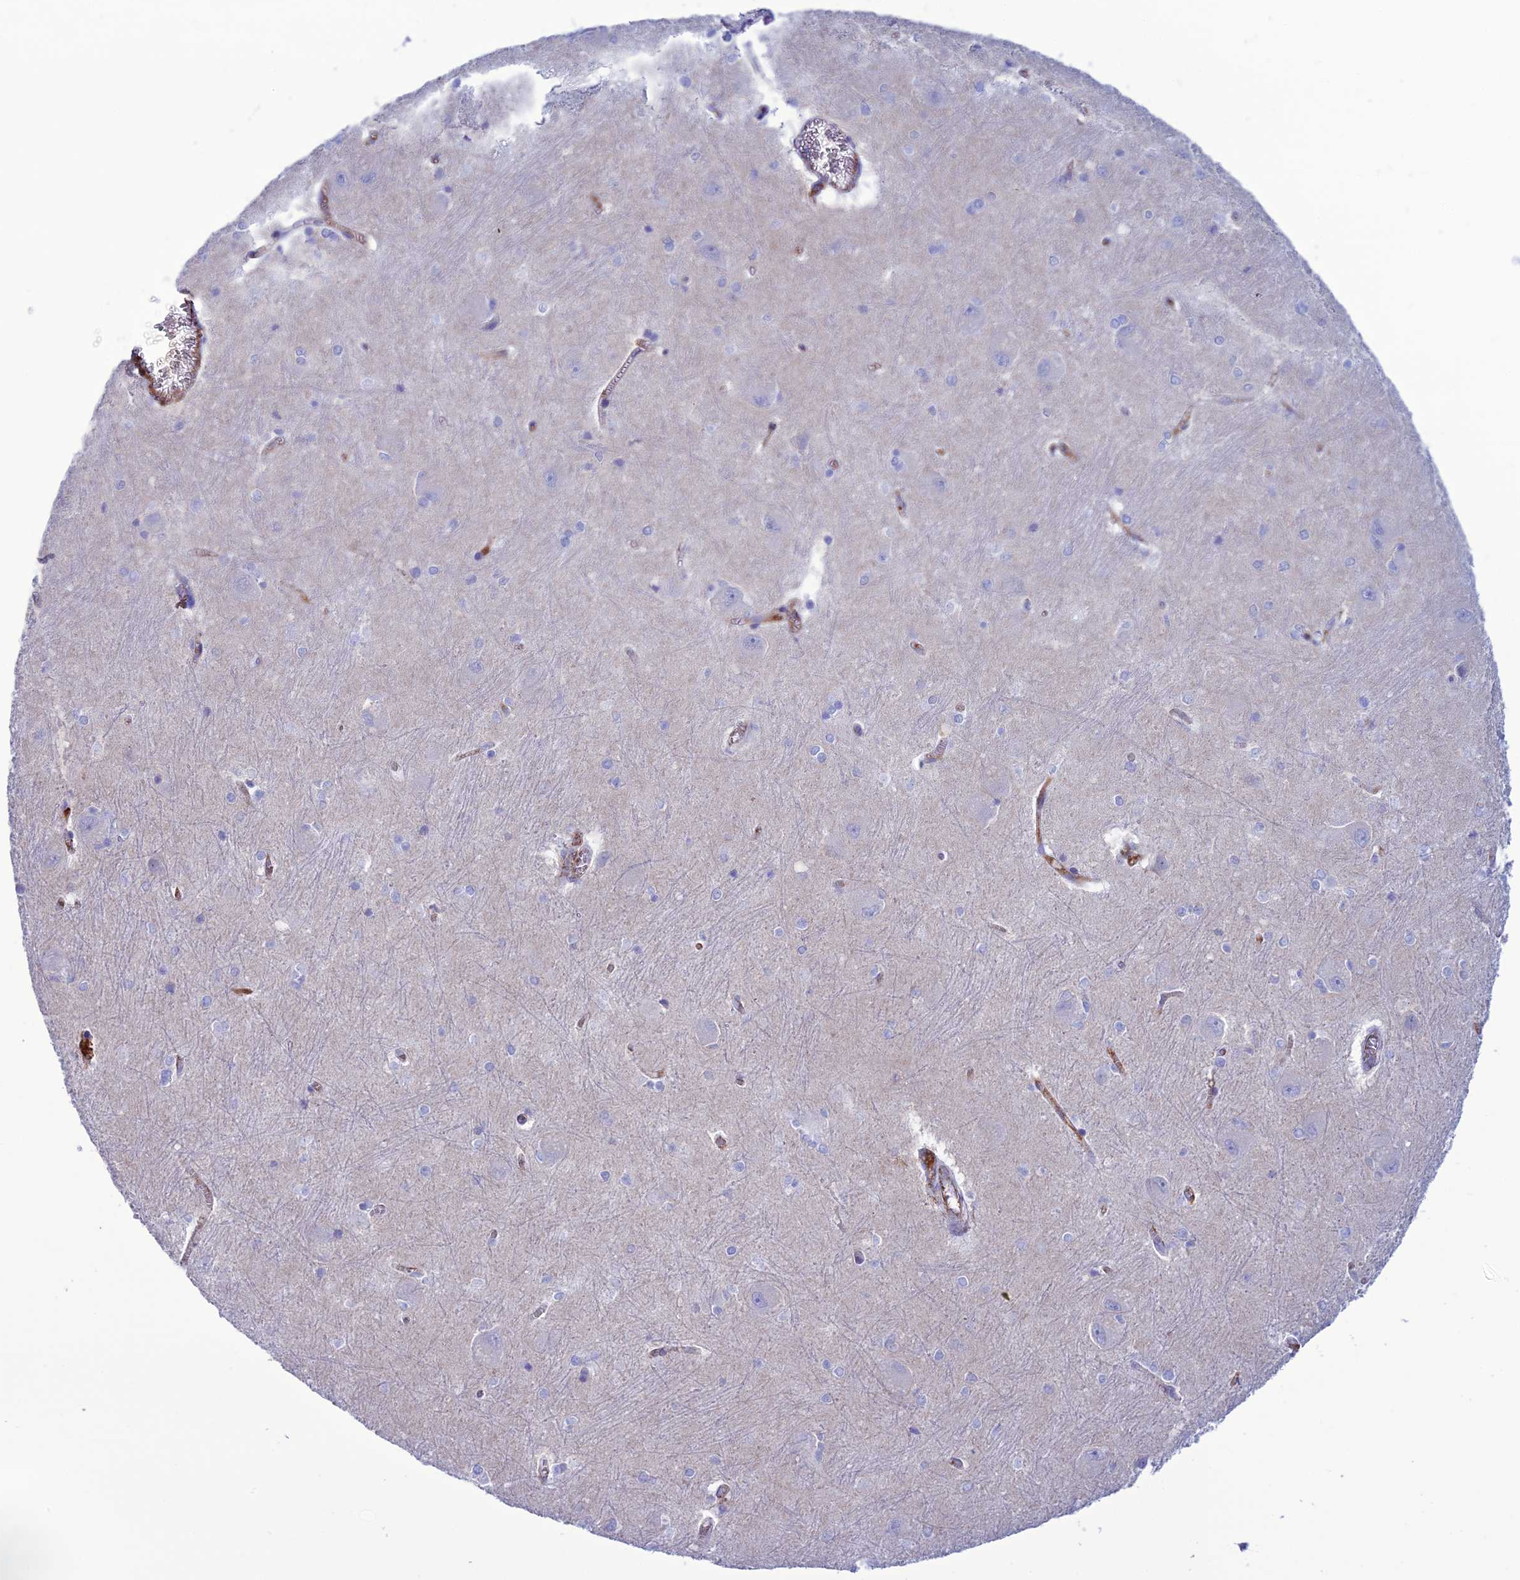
{"staining": {"intensity": "negative", "quantity": "none", "location": "none"}, "tissue": "caudate", "cell_type": "Glial cells", "image_type": "normal", "snomed": [{"axis": "morphology", "description": "Normal tissue, NOS"}, {"axis": "topography", "description": "Lateral ventricle wall"}], "caption": "Glial cells show no significant protein staining in unremarkable caudate. (IHC, brightfield microscopy, high magnification).", "gene": "CDC42EP5", "patient": {"sex": "male", "age": 37}}